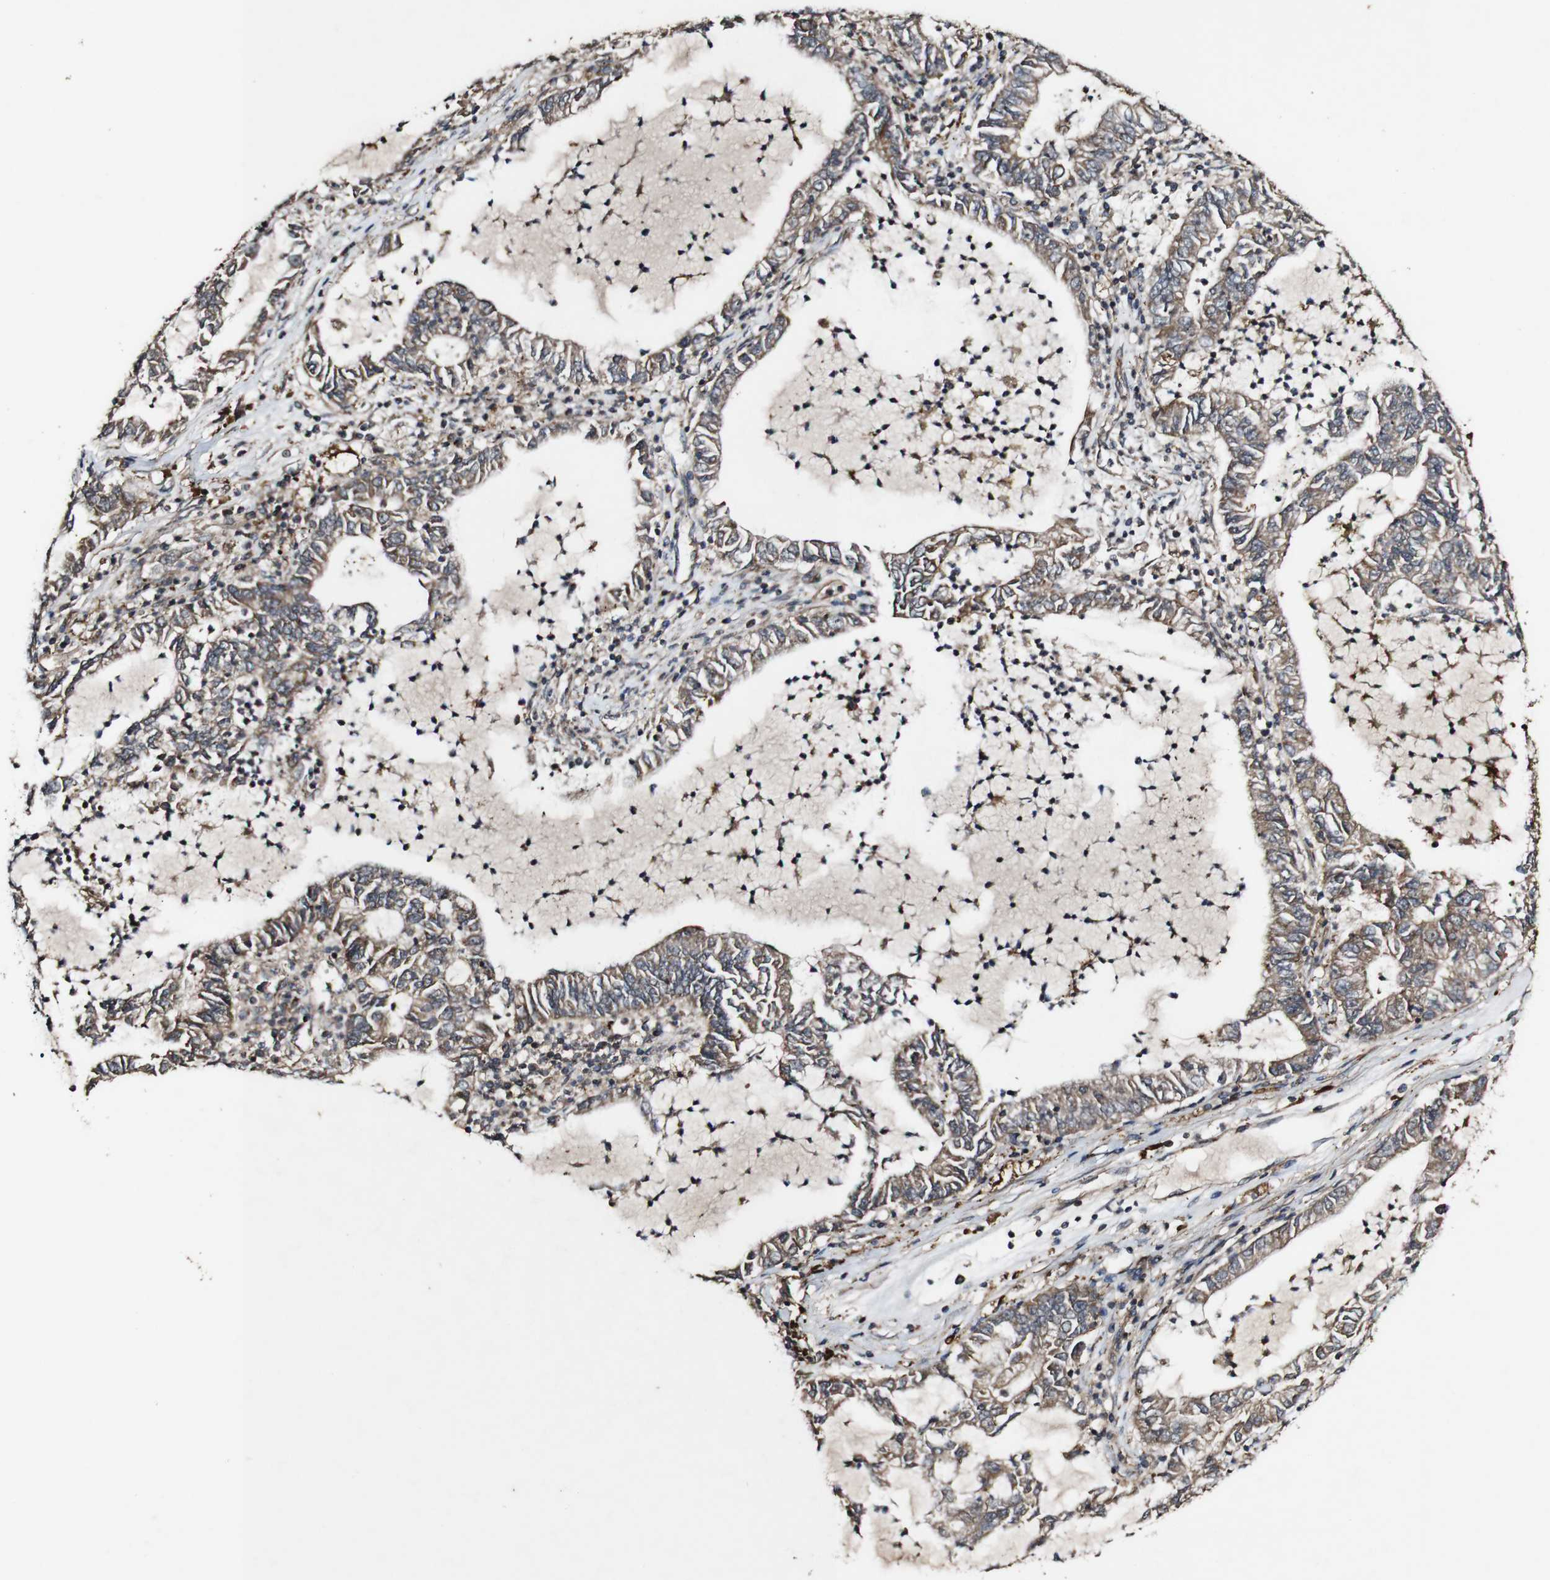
{"staining": {"intensity": "moderate", "quantity": ">75%", "location": "cytoplasmic/membranous"}, "tissue": "lung cancer", "cell_type": "Tumor cells", "image_type": "cancer", "snomed": [{"axis": "morphology", "description": "Squamous cell carcinoma, NOS"}, {"axis": "topography", "description": "Lung"}], "caption": "Moderate cytoplasmic/membranous positivity is seen in about >75% of tumor cells in lung cancer (squamous cell carcinoma). (DAB IHC, brown staining for protein, blue staining for nuclei).", "gene": "BTN3A3", "patient": {"sex": "male", "age": 71}}